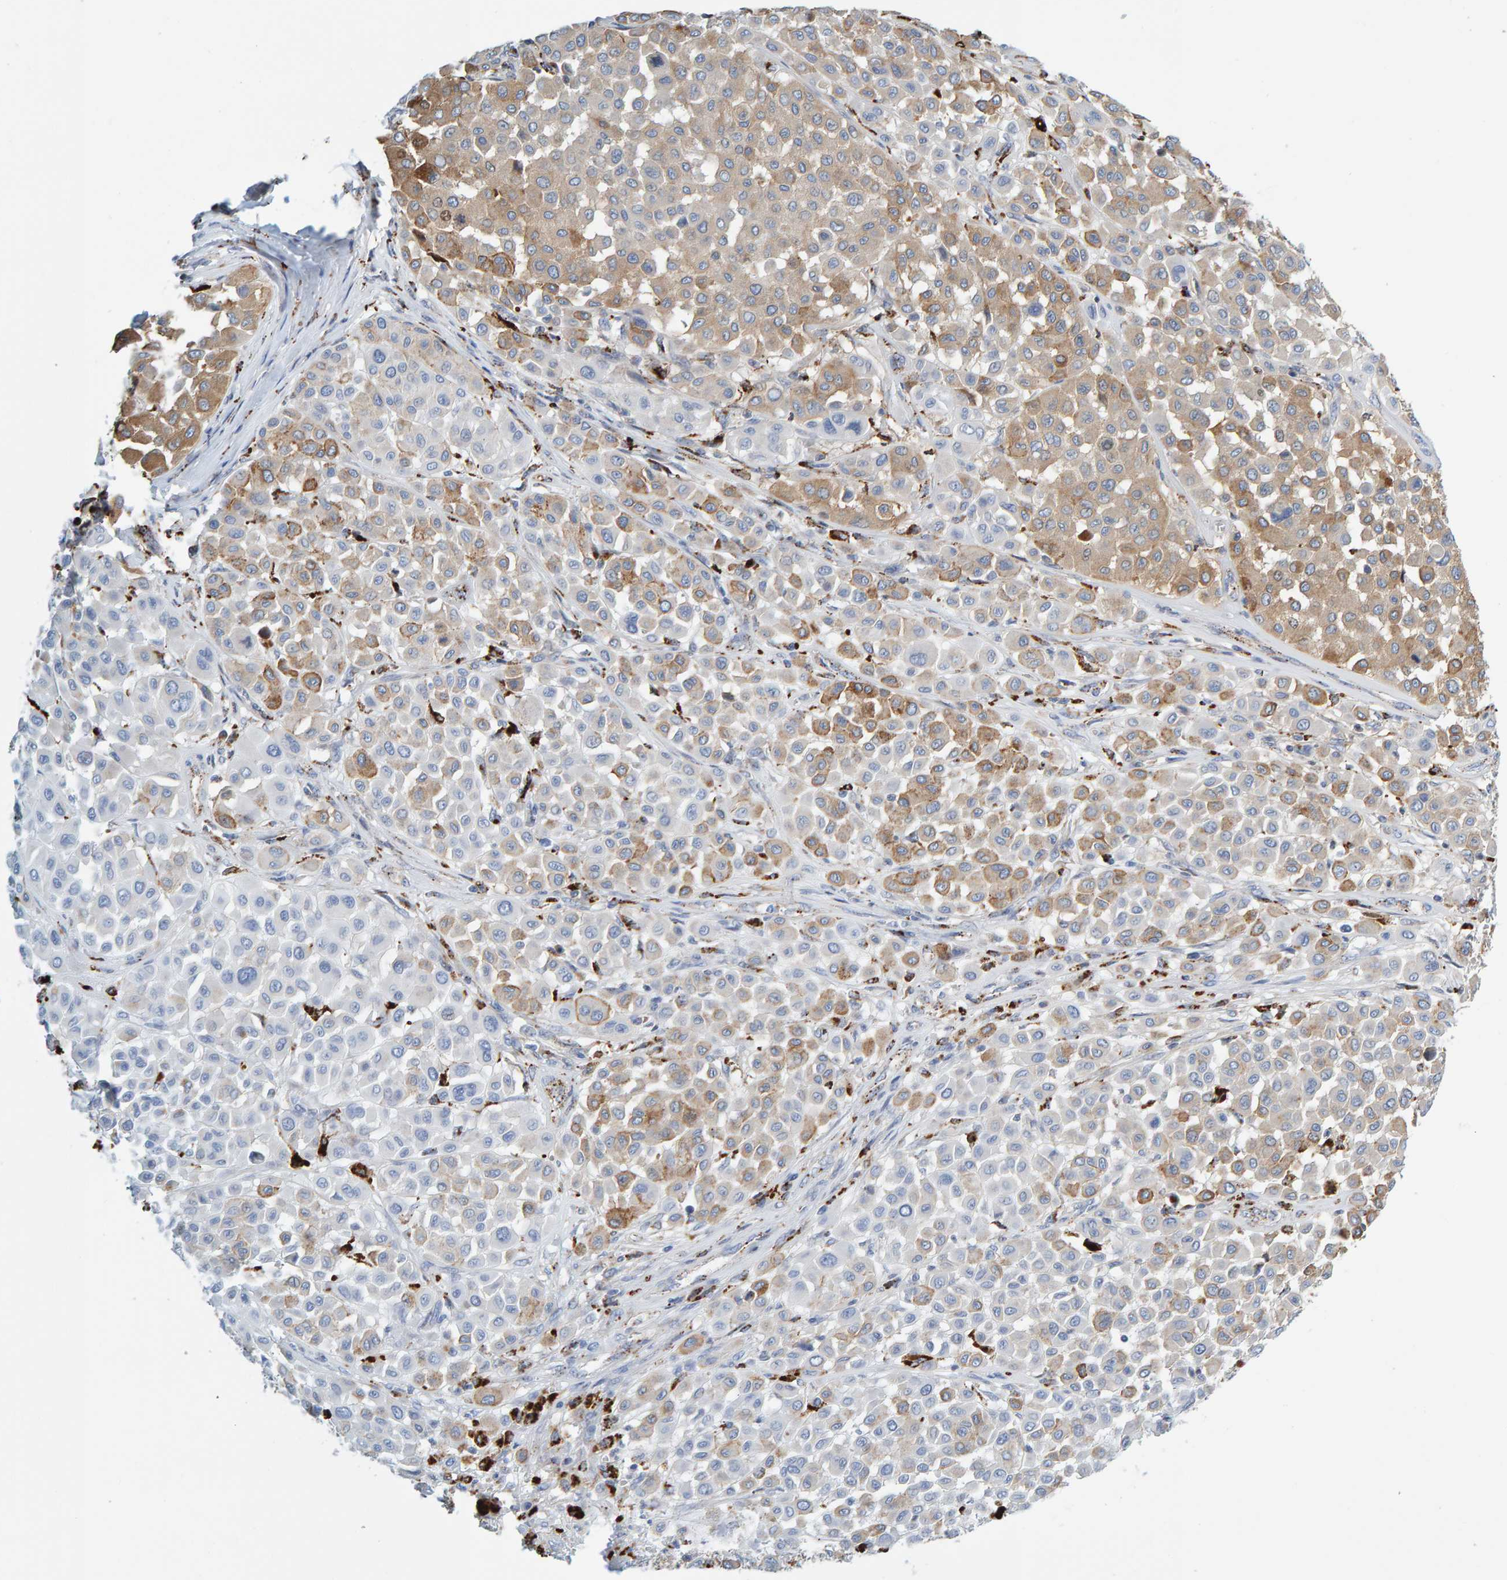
{"staining": {"intensity": "moderate", "quantity": "25%-75%", "location": "cytoplasmic/membranous"}, "tissue": "melanoma", "cell_type": "Tumor cells", "image_type": "cancer", "snomed": [{"axis": "morphology", "description": "Malignant melanoma, Metastatic site"}, {"axis": "topography", "description": "Soft tissue"}], "caption": "Moderate cytoplasmic/membranous expression for a protein is seen in about 25%-75% of tumor cells of melanoma using IHC.", "gene": "BIN3", "patient": {"sex": "male", "age": 41}}